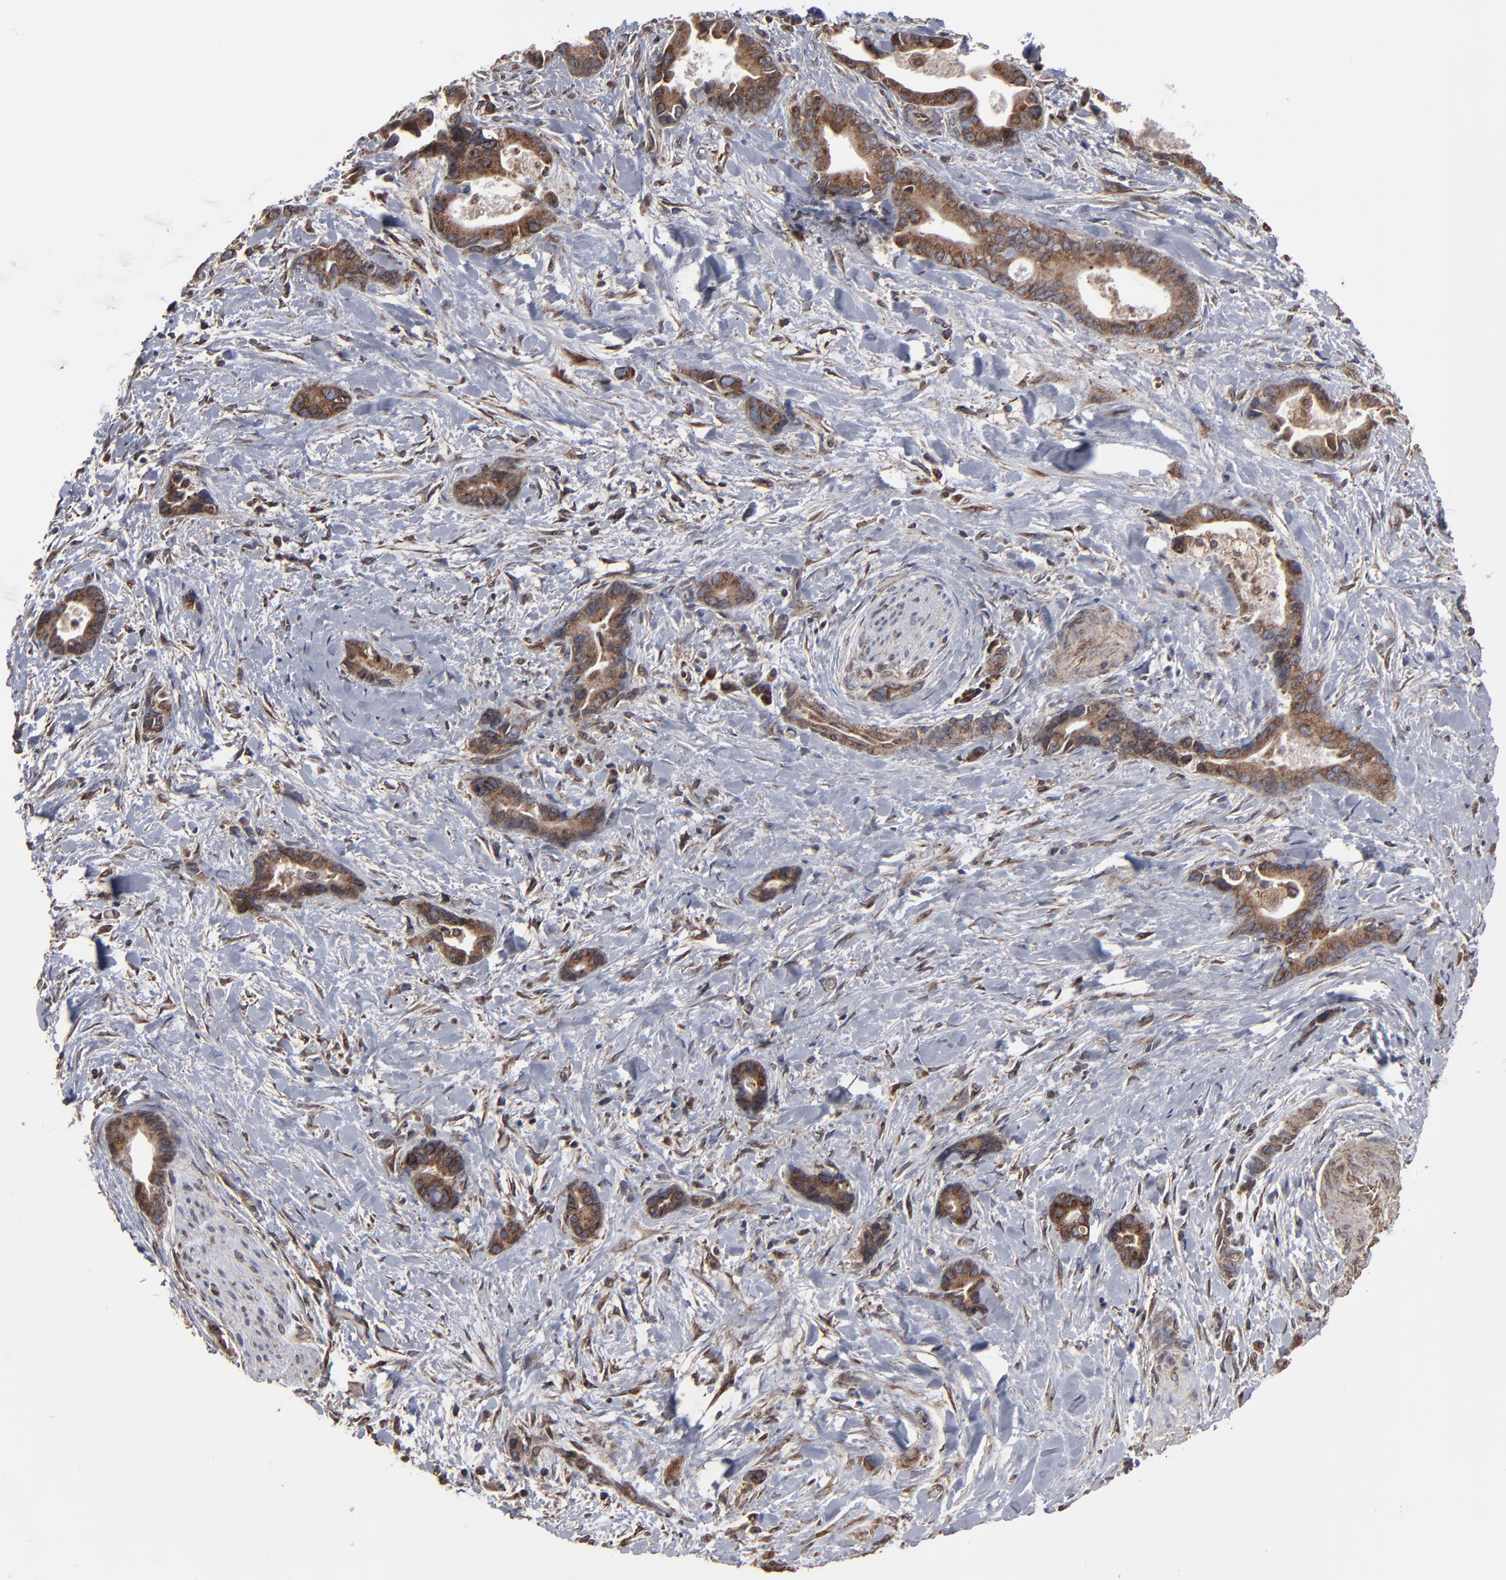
{"staining": {"intensity": "moderate", "quantity": ">75%", "location": "cytoplasmic/membranous"}, "tissue": "liver cancer", "cell_type": "Tumor cells", "image_type": "cancer", "snomed": [{"axis": "morphology", "description": "Cholangiocarcinoma"}, {"axis": "topography", "description": "Liver"}], "caption": "The immunohistochemical stain highlights moderate cytoplasmic/membranous expression in tumor cells of cholangiocarcinoma (liver) tissue. Nuclei are stained in blue.", "gene": "CNIH1", "patient": {"sex": "female", "age": 55}}